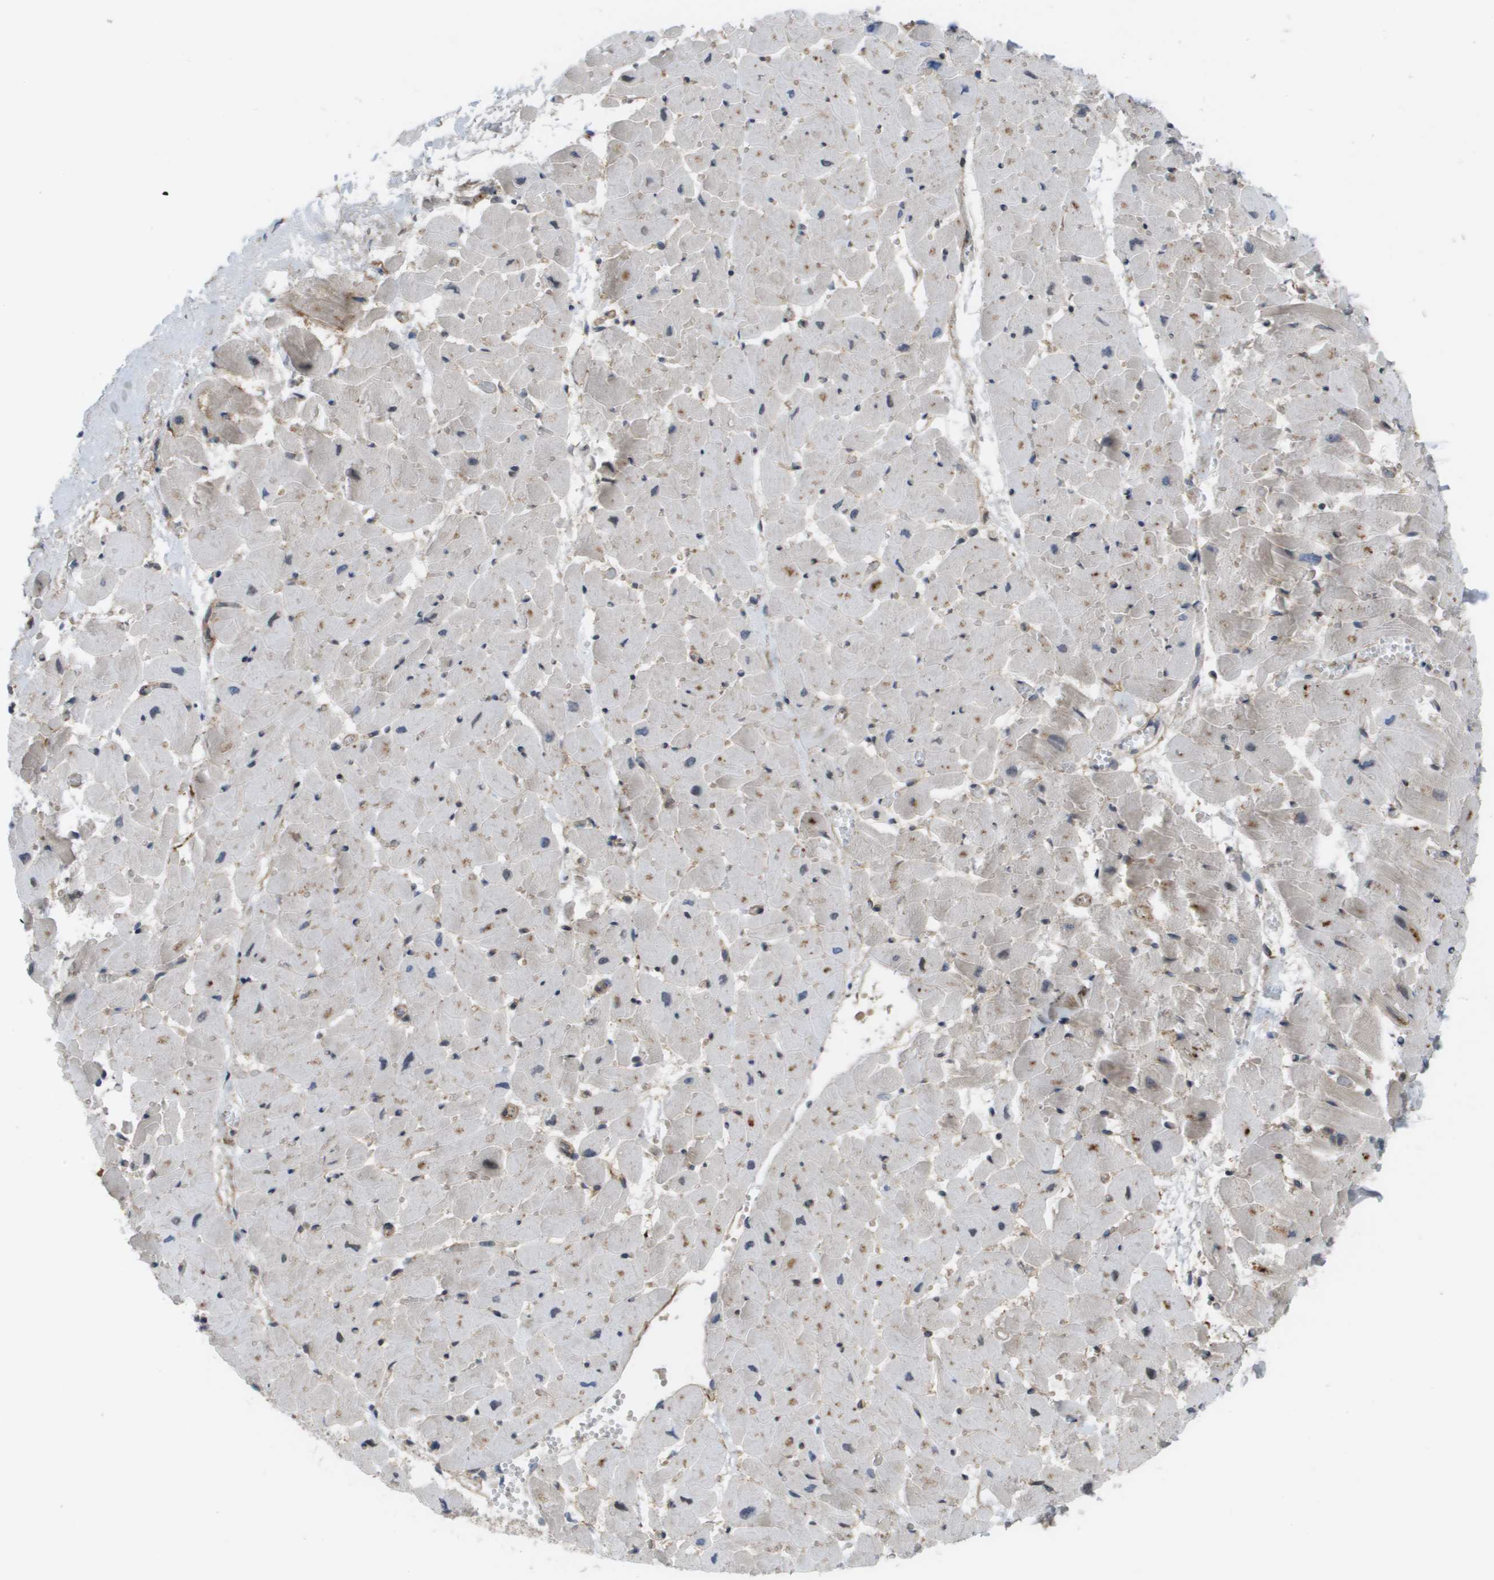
{"staining": {"intensity": "weak", "quantity": "25%-75%", "location": "cytoplasmic/membranous"}, "tissue": "heart muscle", "cell_type": "Cardiomyocytes", "image_type": "normal", "snomed": [{"axis": "morphology", "description": "Normal tissue, NOS"}, {"axis": "topography", "description": "Heart"}], "caption": "Brown immunohistochemical staining in unremarkable human heart muscle displays weak cytoplasmic/membranous positivity in about 25%-75% of cardiomyocytes.", "gene": "CTPS2", "patient": {"sex": "female", "age": 19}}